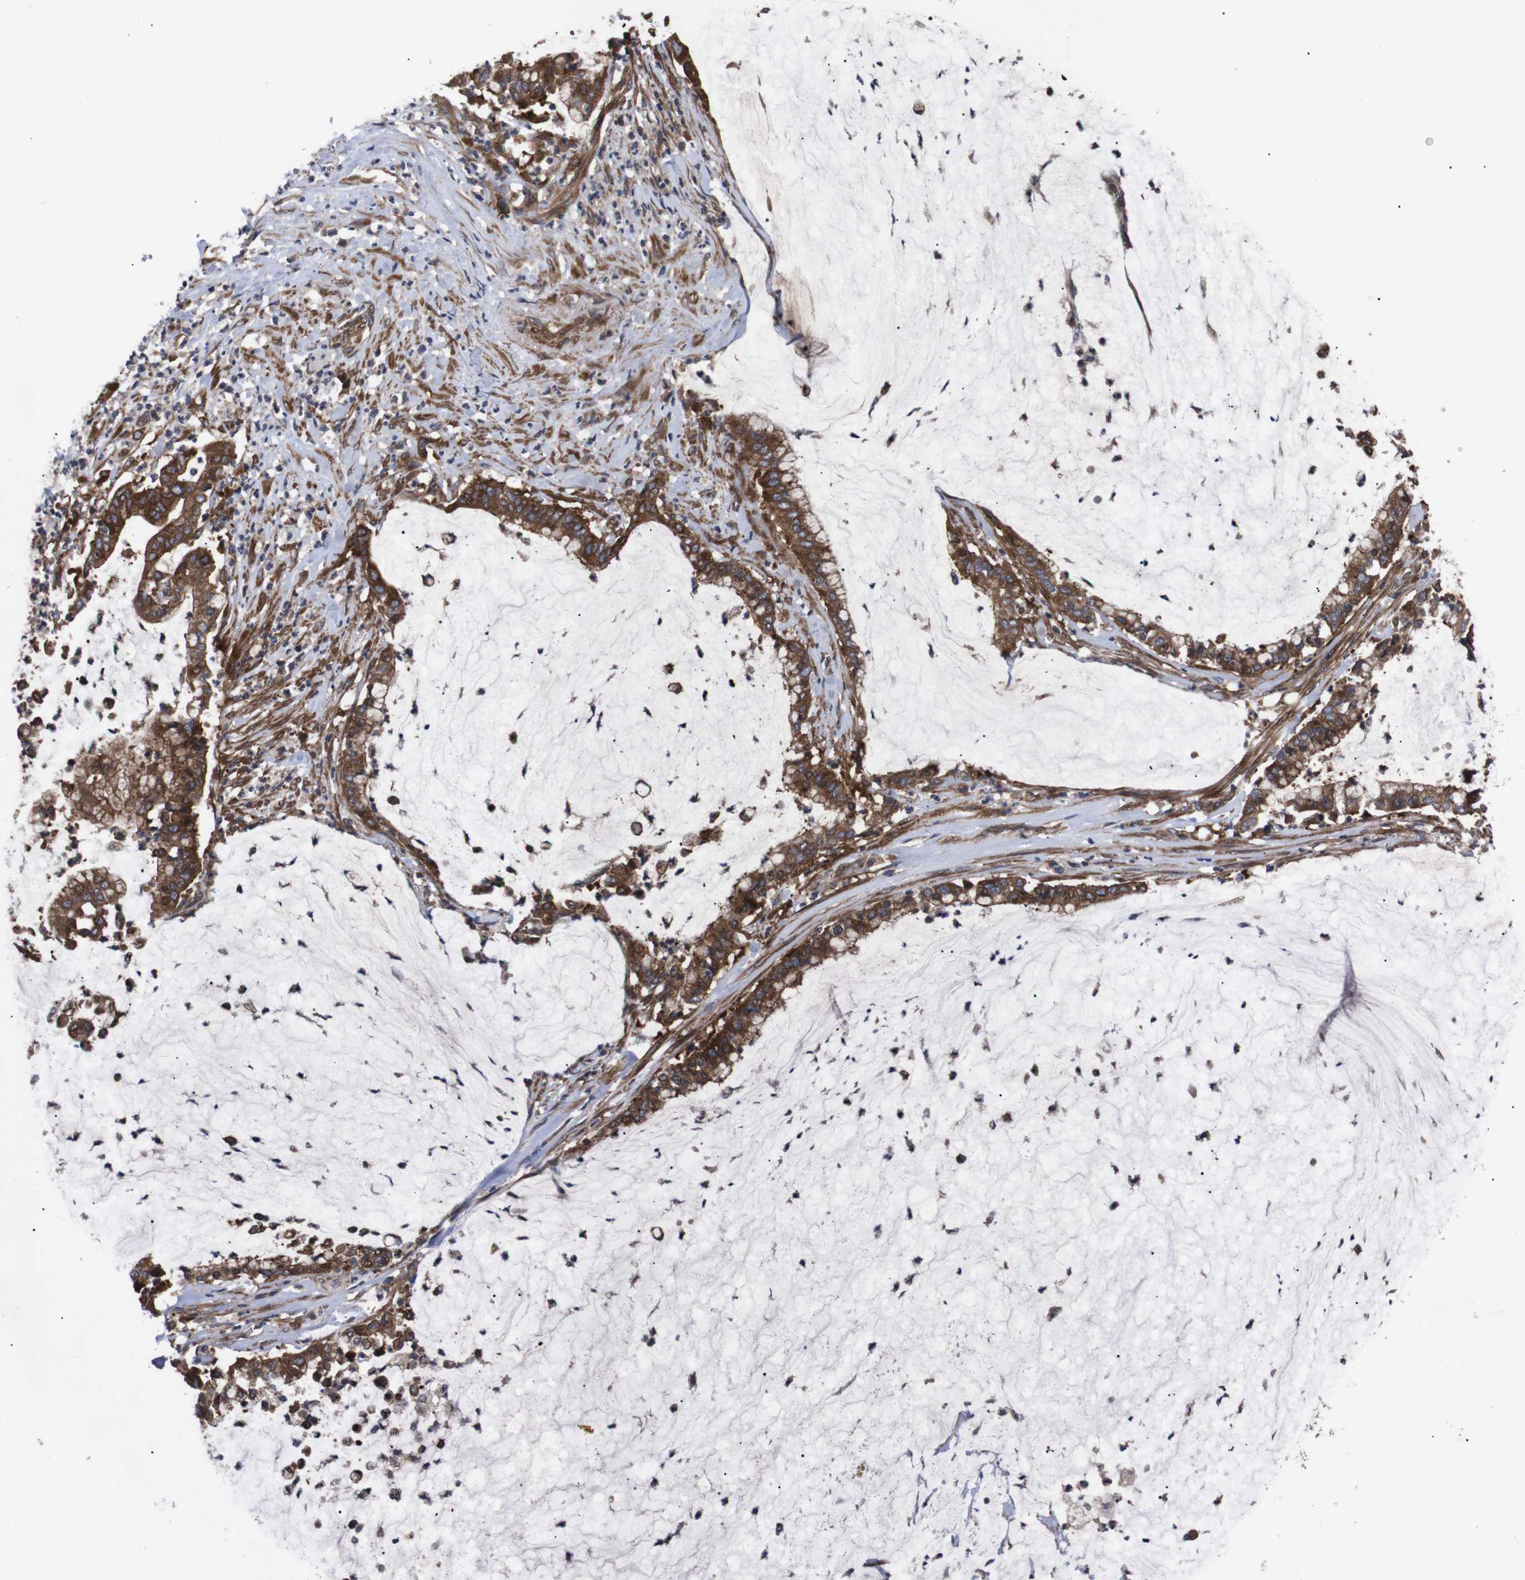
{"staining": {"intensity": "strong", "quantity": ">75%", "location": "cytoplasmic/membranous"}, "tissue": "pancreatic cancer", "cell_type": "Tumor cells", "image_type": "cancer", "snomed": [{"axis": "morphology", "description": "Adenocarcinoma, NOS"}, {"axis": "topography", "description": "Pancreas"}], "caption": "Pancreatic cancer (adenocarcinoma) stained for a protein exhibits strong cytoplasmic/membranous positivity in tumor cells.", "gene": "PAWR", "patient": {"sex": "male", "age": 41}}